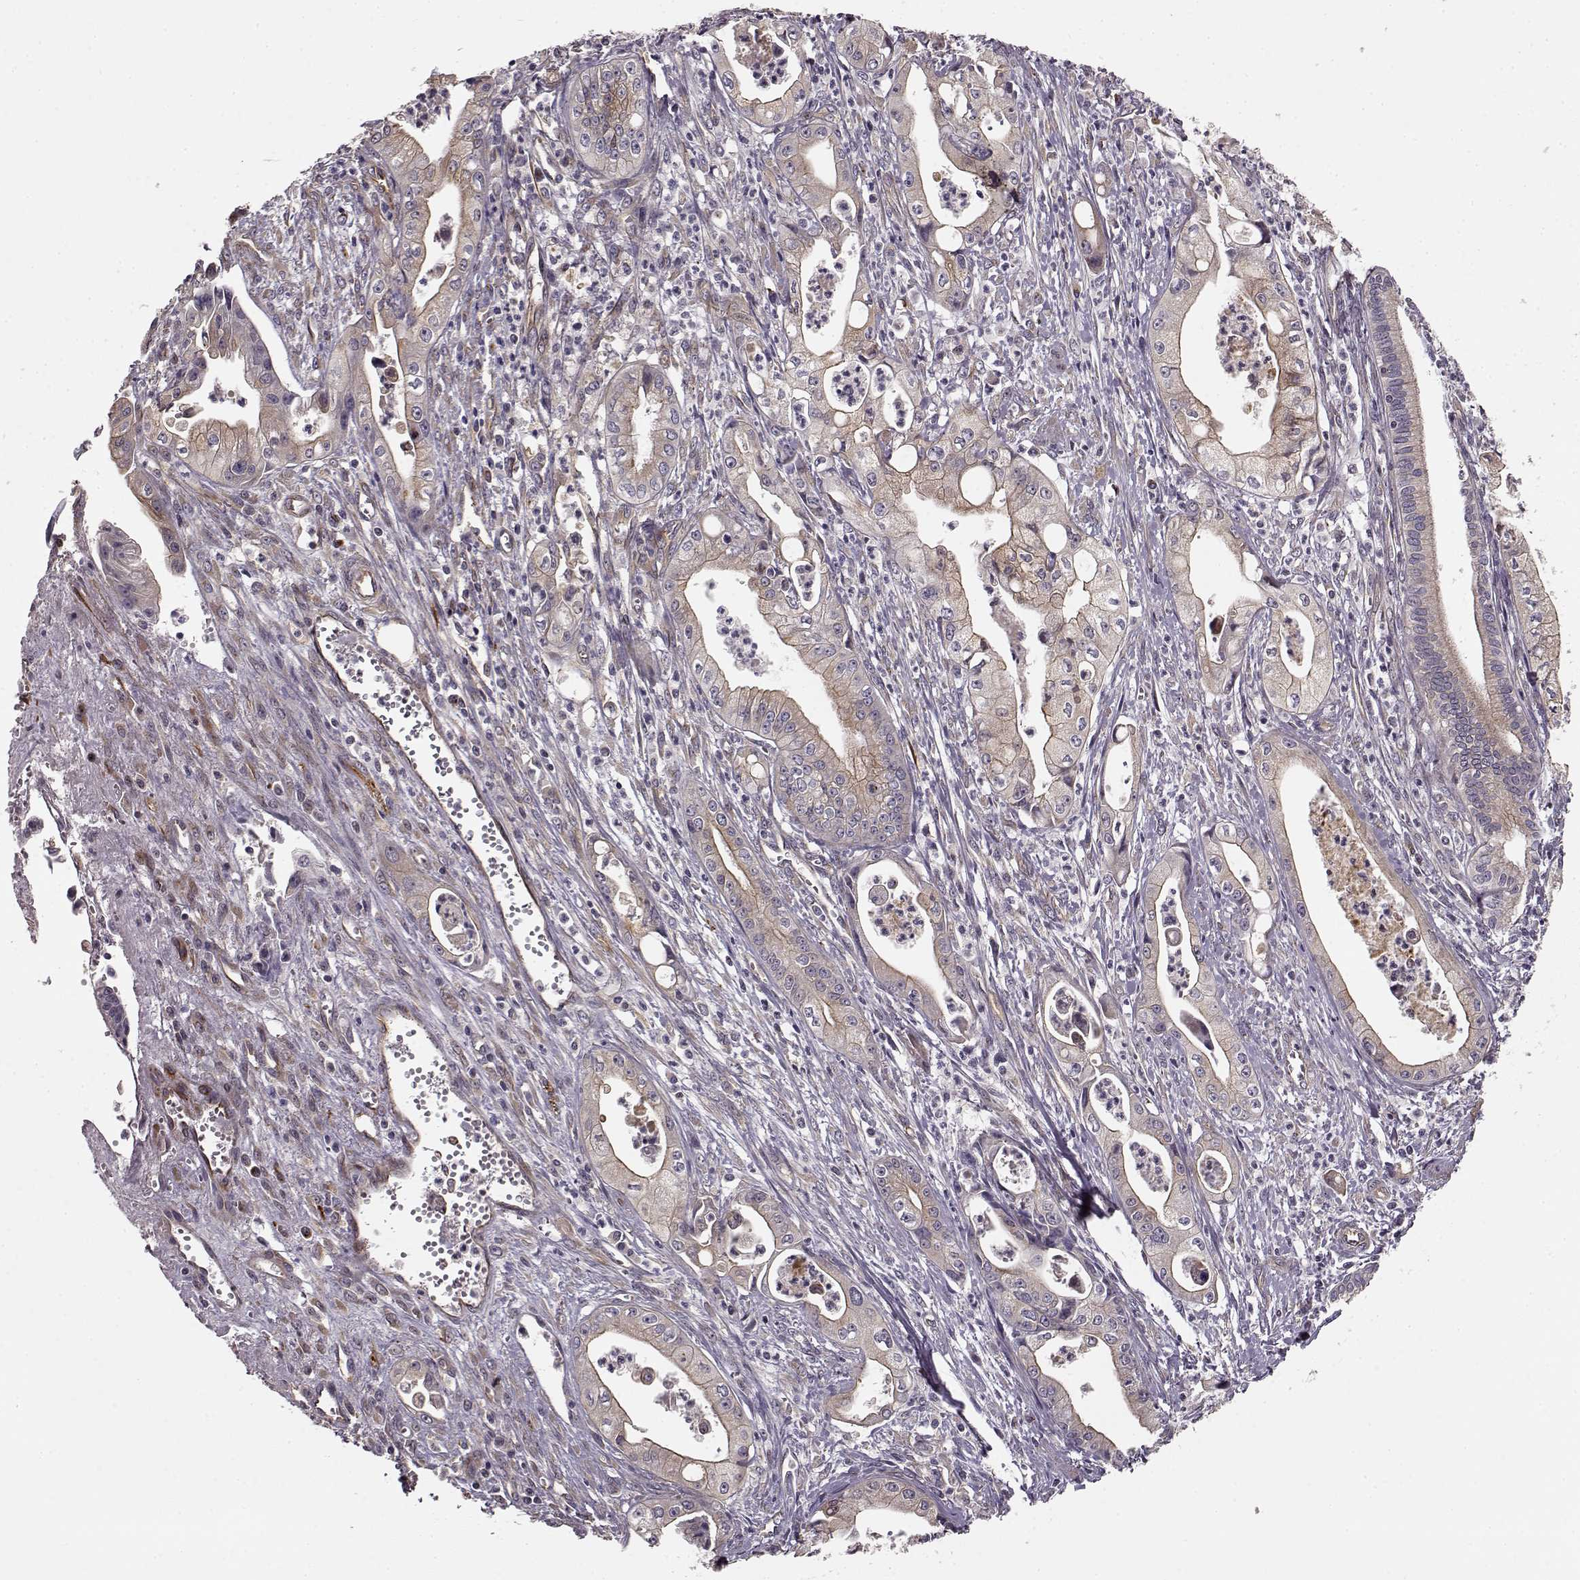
{"staining": {"intensity": "weak", "quantity": "25%-75%", "location": "cytoplasmic/membranous"}, "tissue": "pancreatic cancer", "cell_type": "Tumor cells", "image_type": "cancer", "snomed": [{"axis": "morphology", "description": "Adenocarcinoma, NOS"}, {"axis": "topography", "description": "Pancreas"}], "caption": "A micrograph of pancreatic cancer (adenocarcinoma) stained for a protein shows weak cytoplasmic/membranous brown staining in tumor cells.", "gene": "MTR", "patient": {"sex": "female", "age": 65}}